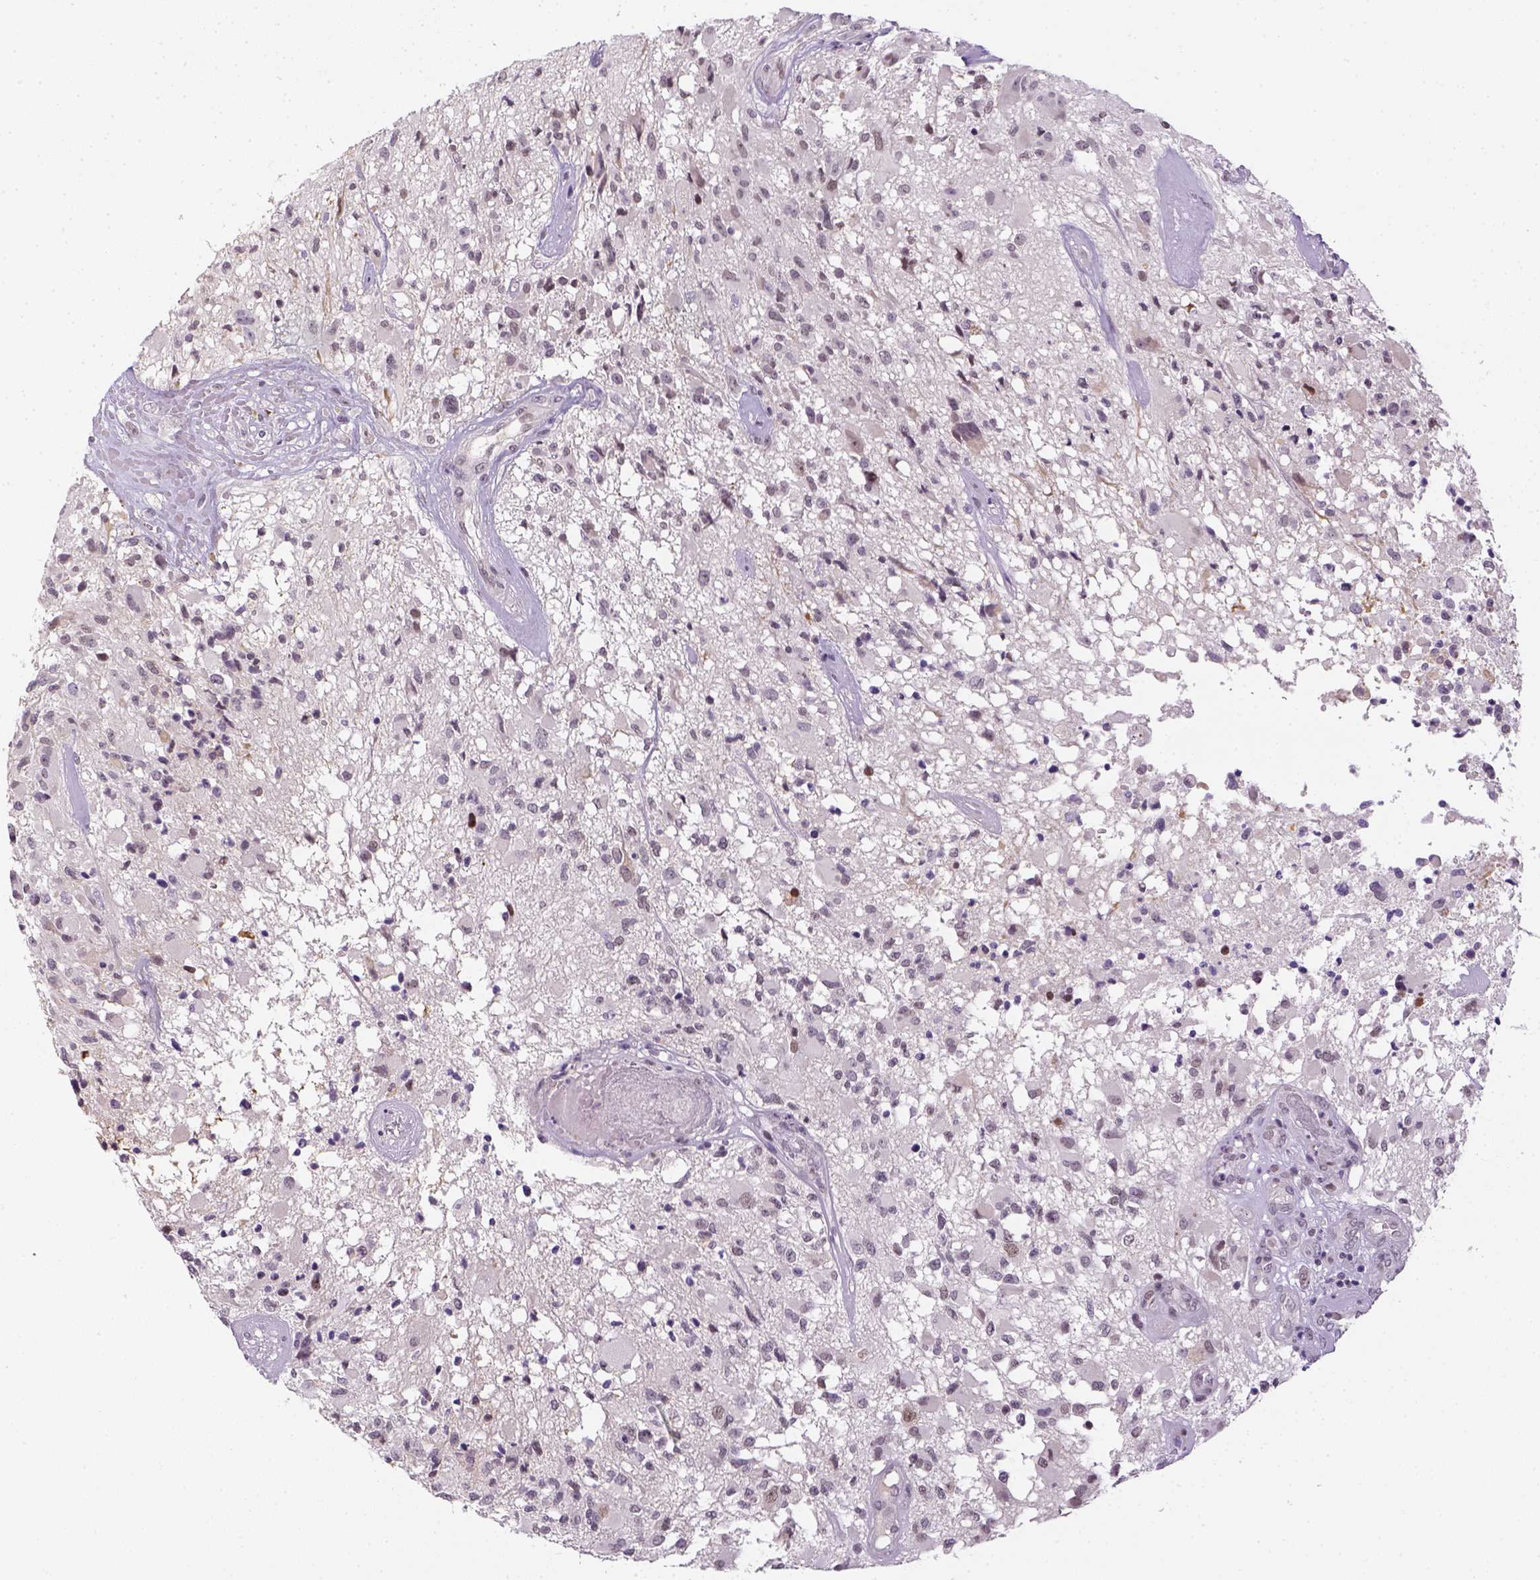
{"staining": {"intensity": "negative", "quantity": "none", "location": "none"}, "tissue": "glioma", "cell_type": "Tumor cells", "image_type": "cancer", "snomed": [{"axis": "morphology", "description": "Glioma, malignant, High grade"}, {"axis": "topography", "description": "Brain"}], "caption": "Glioma was stained to show a protein in brown. There is no significant positivity in tumor cells.", "gene": "MAGEB3", "patient": {"sex": "female", "age": 63}}